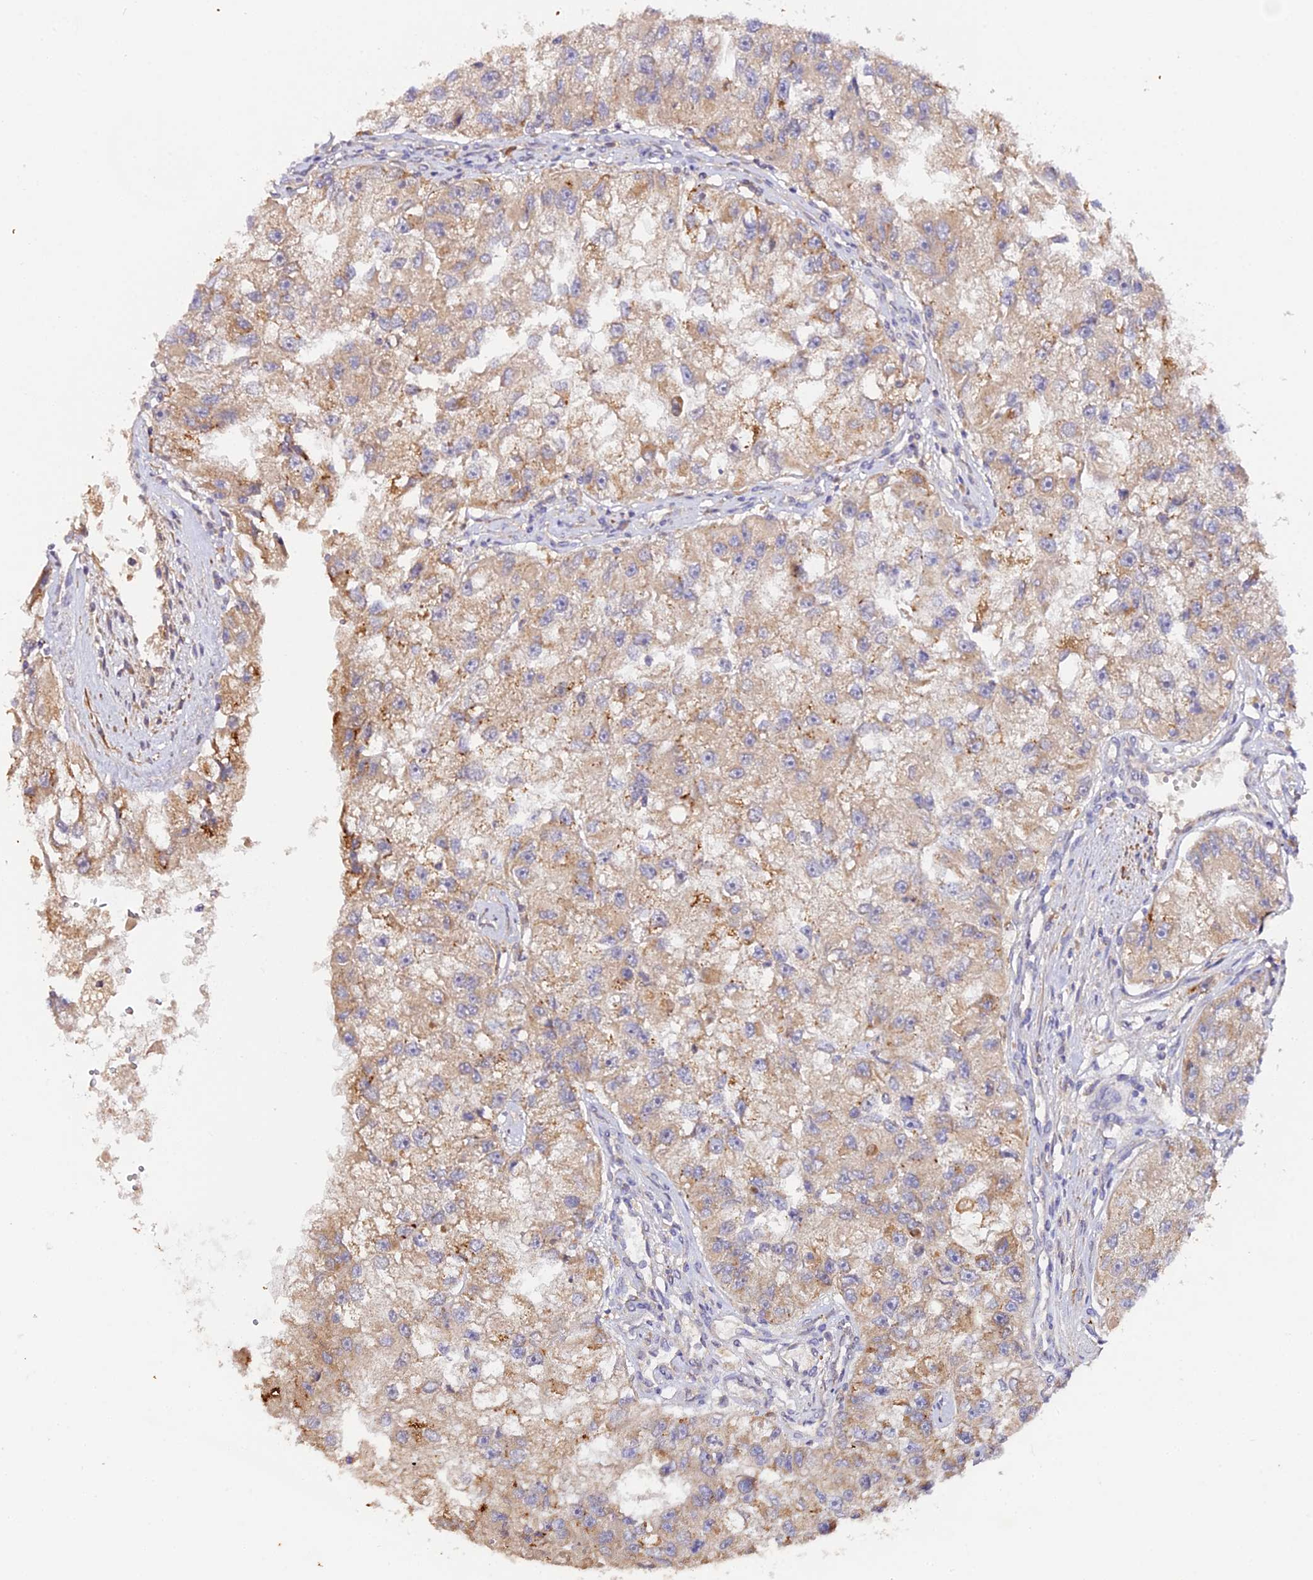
{"staining": {"intensity": "moderate", "quantity": ">75%", "location": "cytoplasmic/membranous"}, "tissue": "renal cancer", "cell_type": "Tumor cells", "image_type": "cancer", "snomed": [{"axis": "morphology", "description": "Adenocarcinoma, NOS"}, {"axis": "topography", "description": "Kidney"}], "caption": "Adenocarcinoma (renal) stained with DAB immunohistochemistry (IHC) shows medium levels of moderate cytoplasmic/membranous staining in about >75% of tumor cells.", "gene": "TRIM26", "patient": {"sex": "male", "age": 63}}